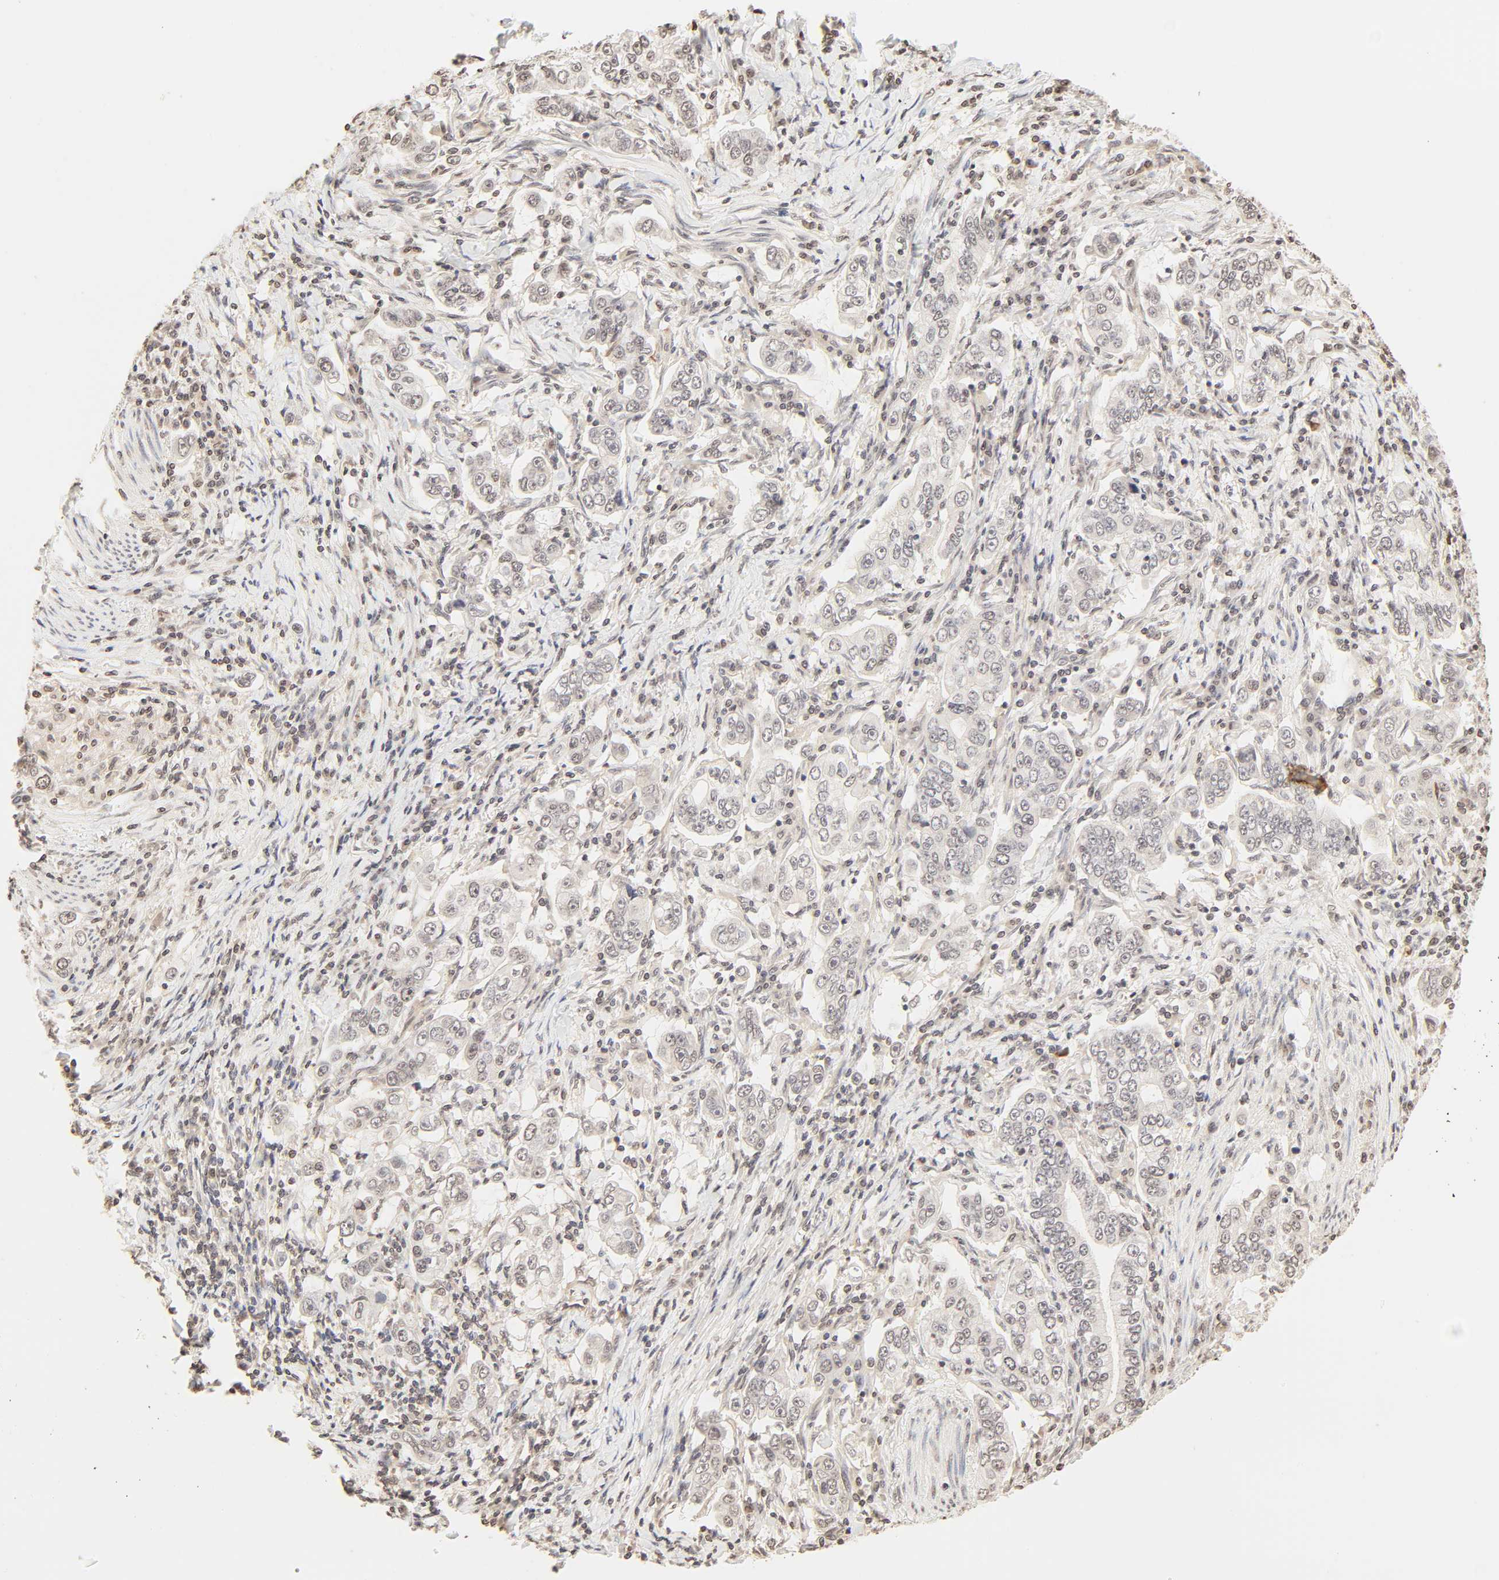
{"staining": {"intensity": "weak", "quantity": ">75%", "location": "cytoplasmic/membranous,nuclear"}, "tissue": "stomach cancer", "cell_type": "Tumor cells", "image_type": "cancer", "snomed": [{"axis": "morphology", "description": "Adenocarcinoma, NOS"}, {"axis": "topography", "description": "Stomach, lower"}], "caption": "The micrograph reveals staining of stomach adenocarcinoma, revealing weak cytoplasmic/membranous and nuclear protein staining (brown color) within tumor cells.", "gene": "TBL1X", "patient": {"sex": "female", "age": 72}}